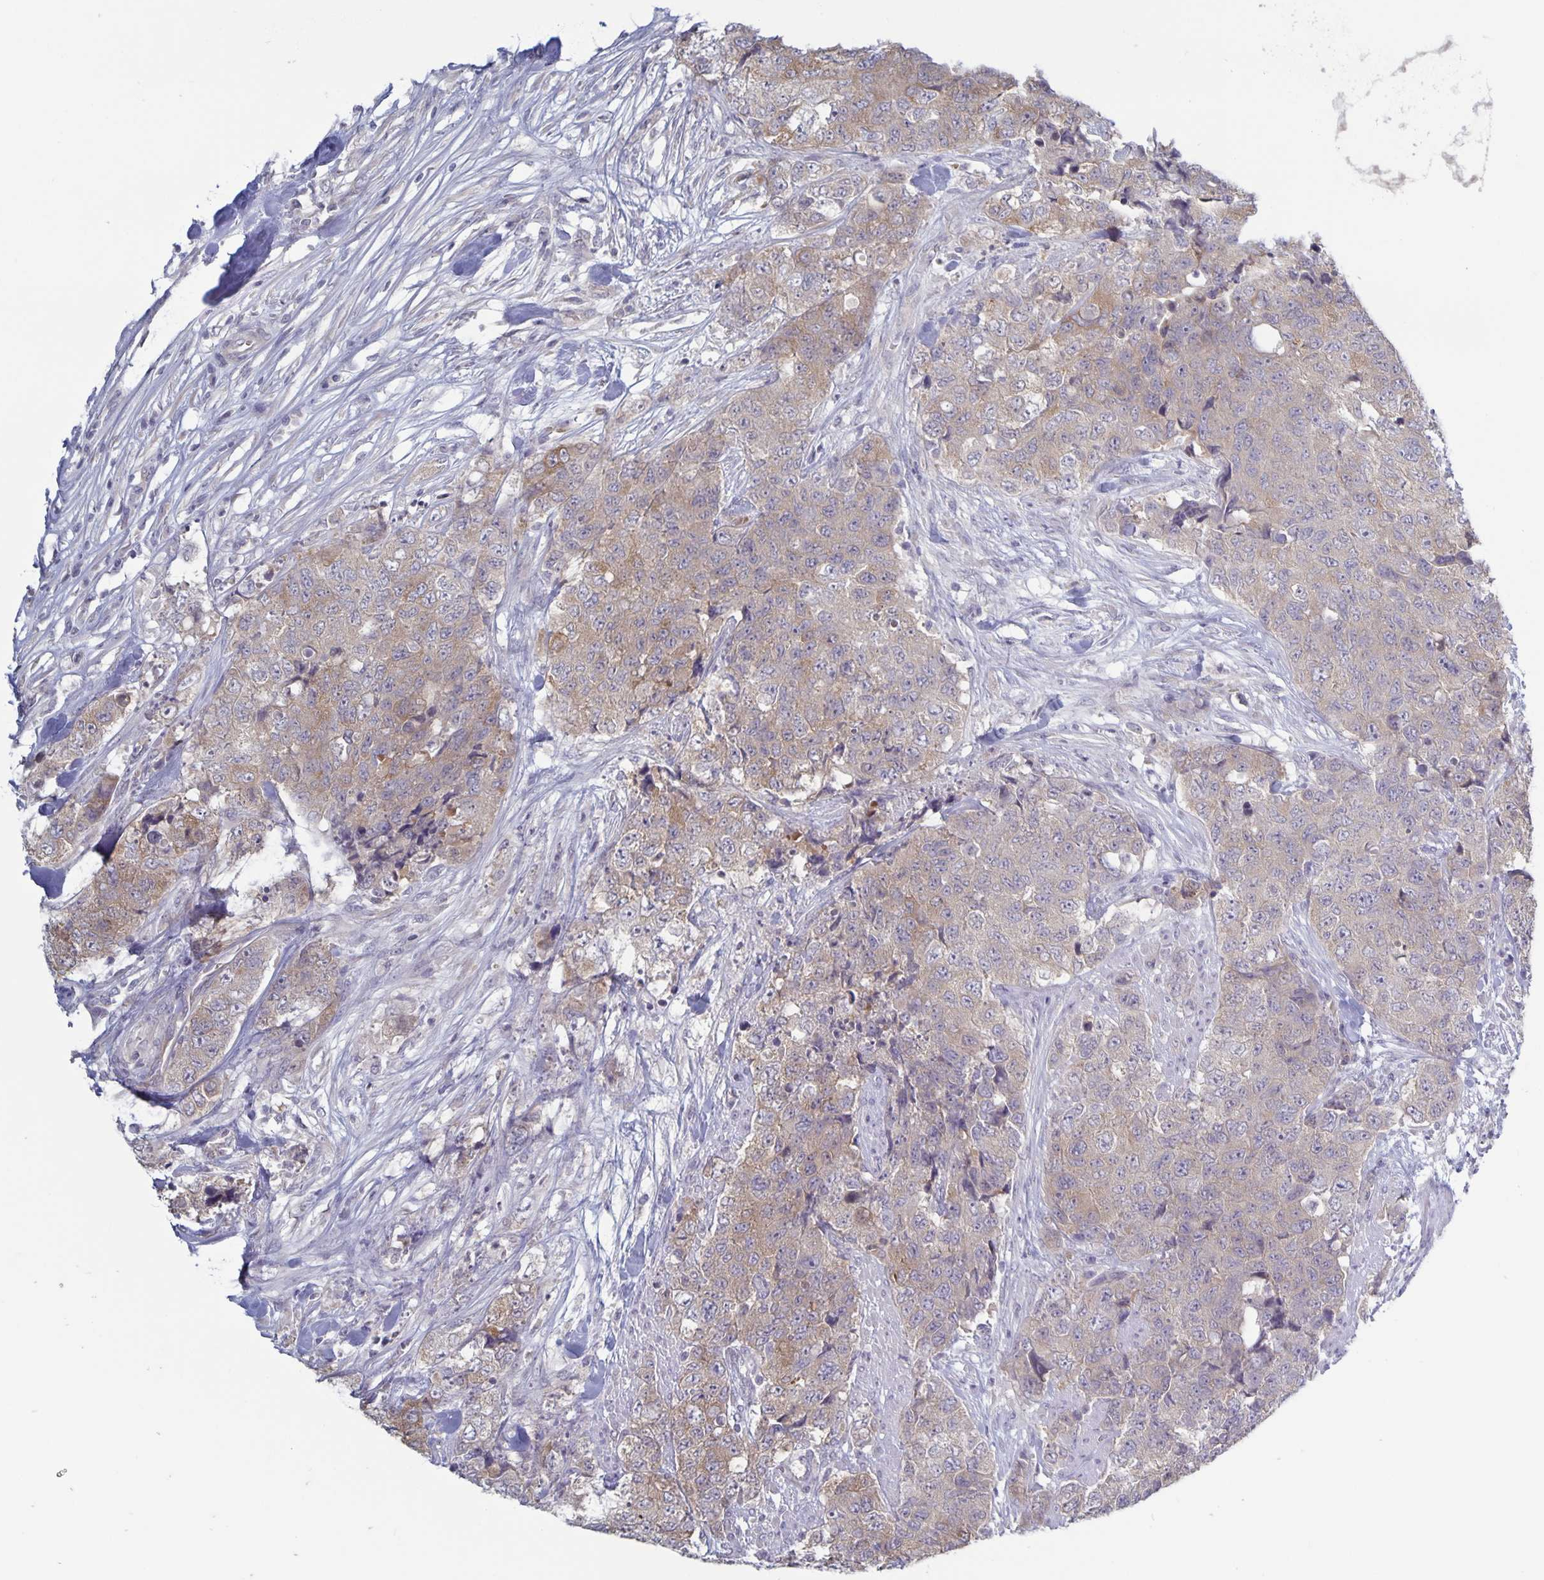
{"staining": {"intensity": "weak", "quantity": "25%-75%", "location": "cytoplasmic/membranous"}, "tissue": "urothelial cancer", "cell_type": "Tumor cells", "image_type": "cancer", "snomed": [{"axis": "morphology", "description": "Urothelial carcinoma, High grade"}, {"axis": "topography", "description": "Urinary bladder"}], "caption": "Immunohistochemical staining of high-grade urothelial carcinoma exhibits low levels of weak cytoplasmic/membranous expression in about 25%-75% of tumor cells.", "gene": "PLCB3", "patient": {"sex": "female", "age": 78}}